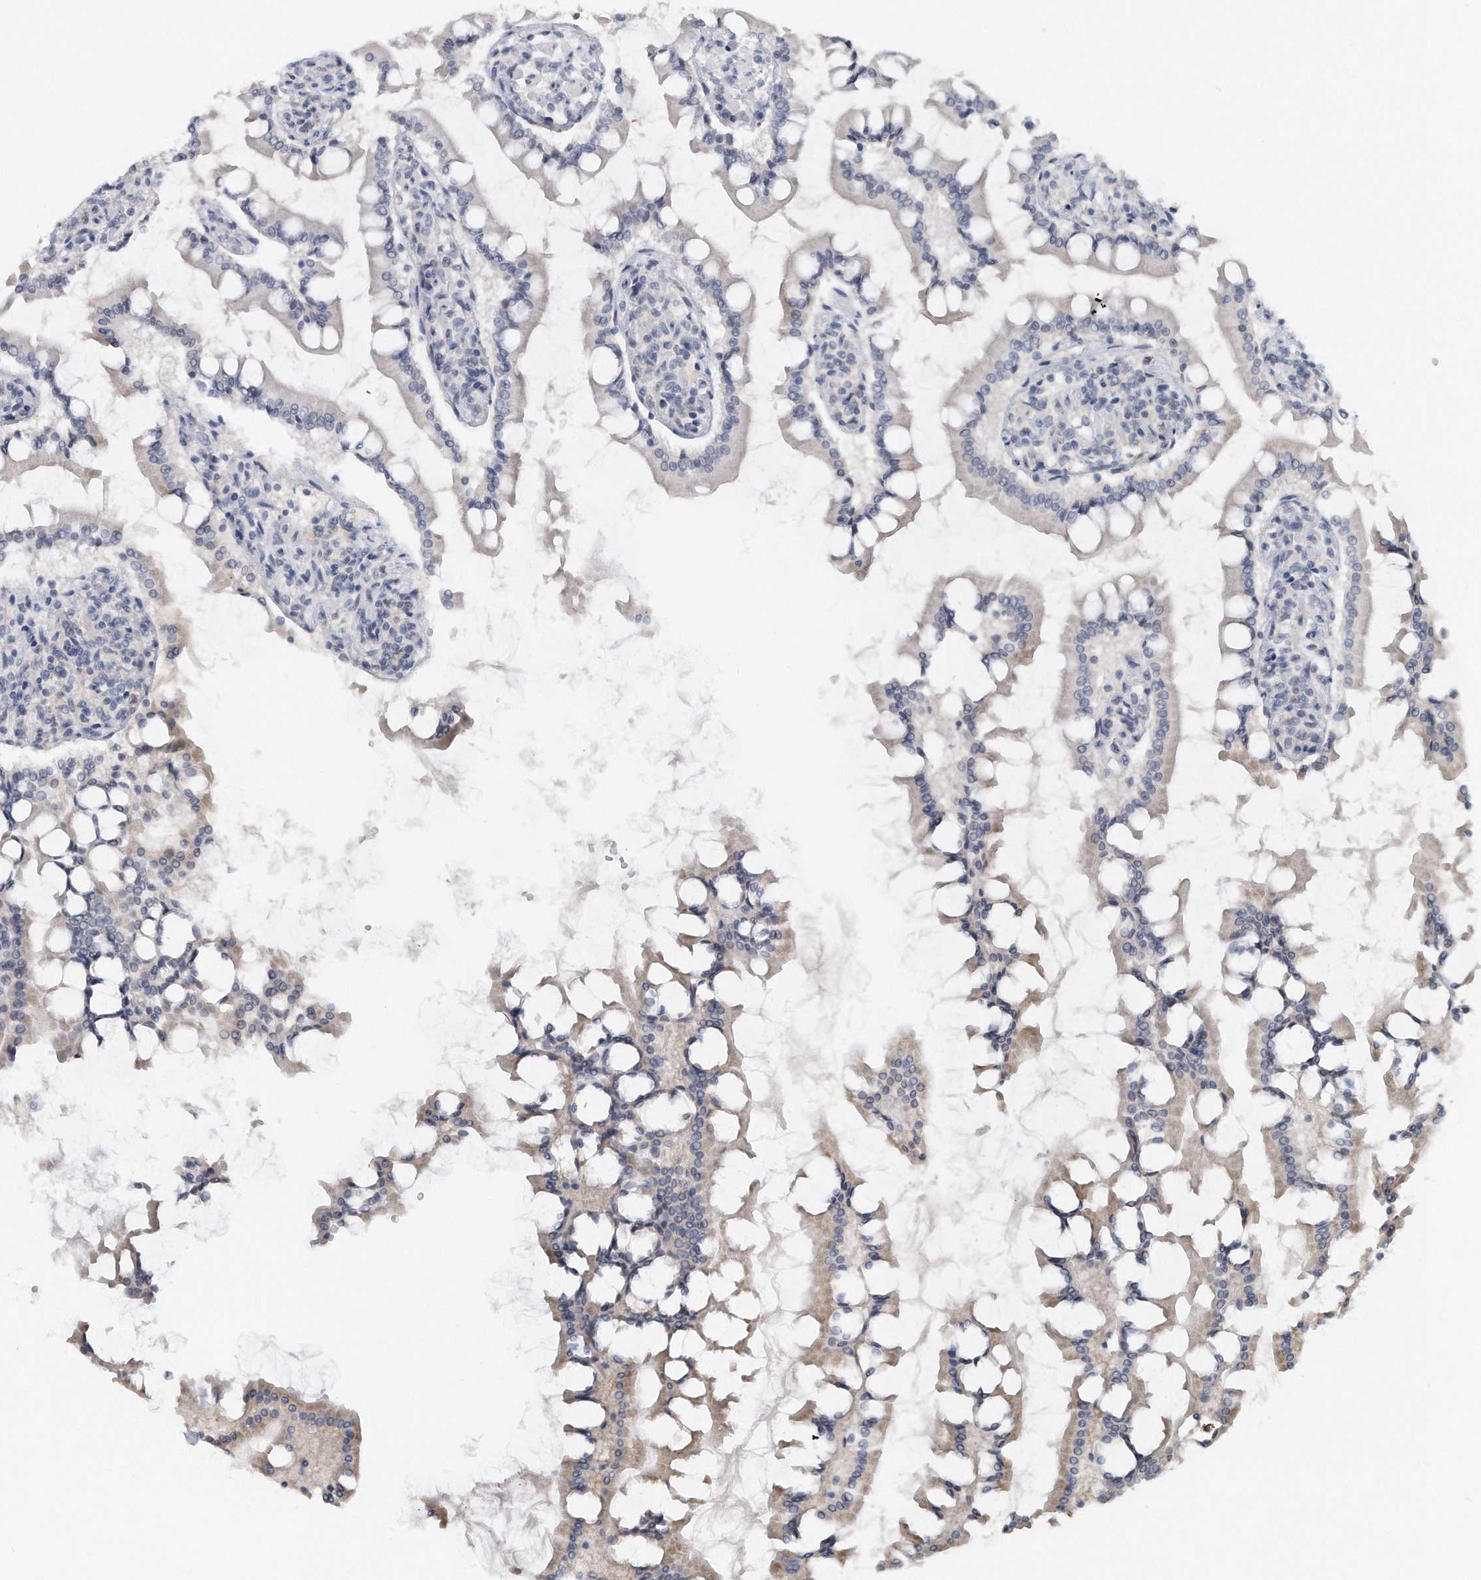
{"staining": {"intensity": "negative", "quantity": "none", "location": "none"}, "tissue": "small intestine", "cell_type": "Glandular cells", "image_type": "normal", "snomed": [{"axis": "morphology", "description": "Normal tissue, NOS"}, {"axis": "topography", "description": "Small intestine"}], "caption": "The histopathology image reveals no staining of glandular cells in unremarkable small intestine.", "gene": "DDX43", "patient": {"sex": "male", "age": 41}}